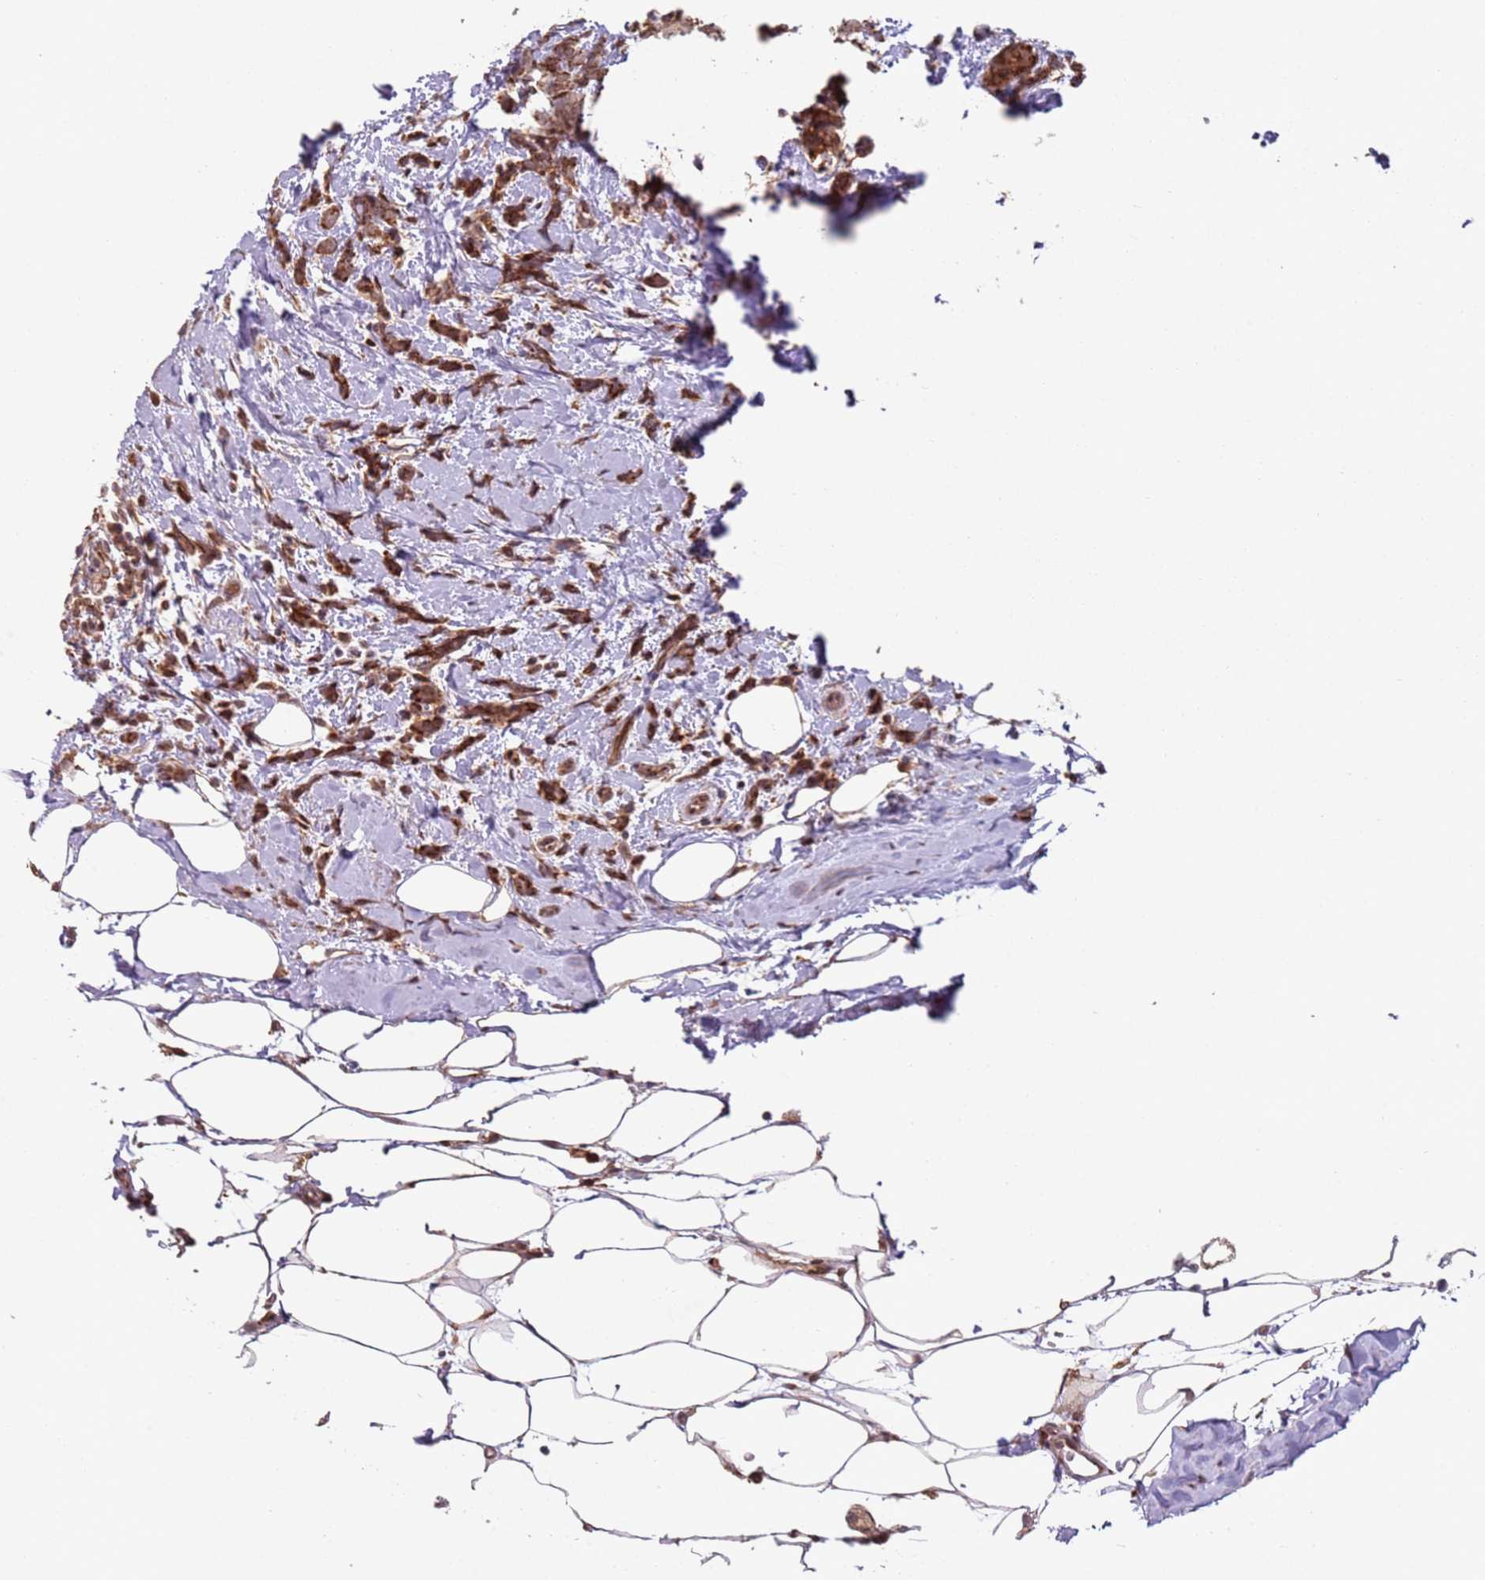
{"staining": {"intensity": "strong", "quantity": ">75%", "location": "cytoplasmic/membranous,nuclear"}, "tissue": "breast cancer", "cell_type": "Tumor cells", "image_type": "cancer", "snomed": [{"axis": "morphology", "description": "Lobular carcinoma"}, {"axis": "topography", "description": "Breast"}], "caption": "Immunohistochemical staining of human lobular carcinoma (breast) displays strong cytoplasmic/membranous and nuclear protein staining in approximately >75% of tumor cells.", "gene": "HNRNPLL", "patient": {"sex": "female", "age": 58}}